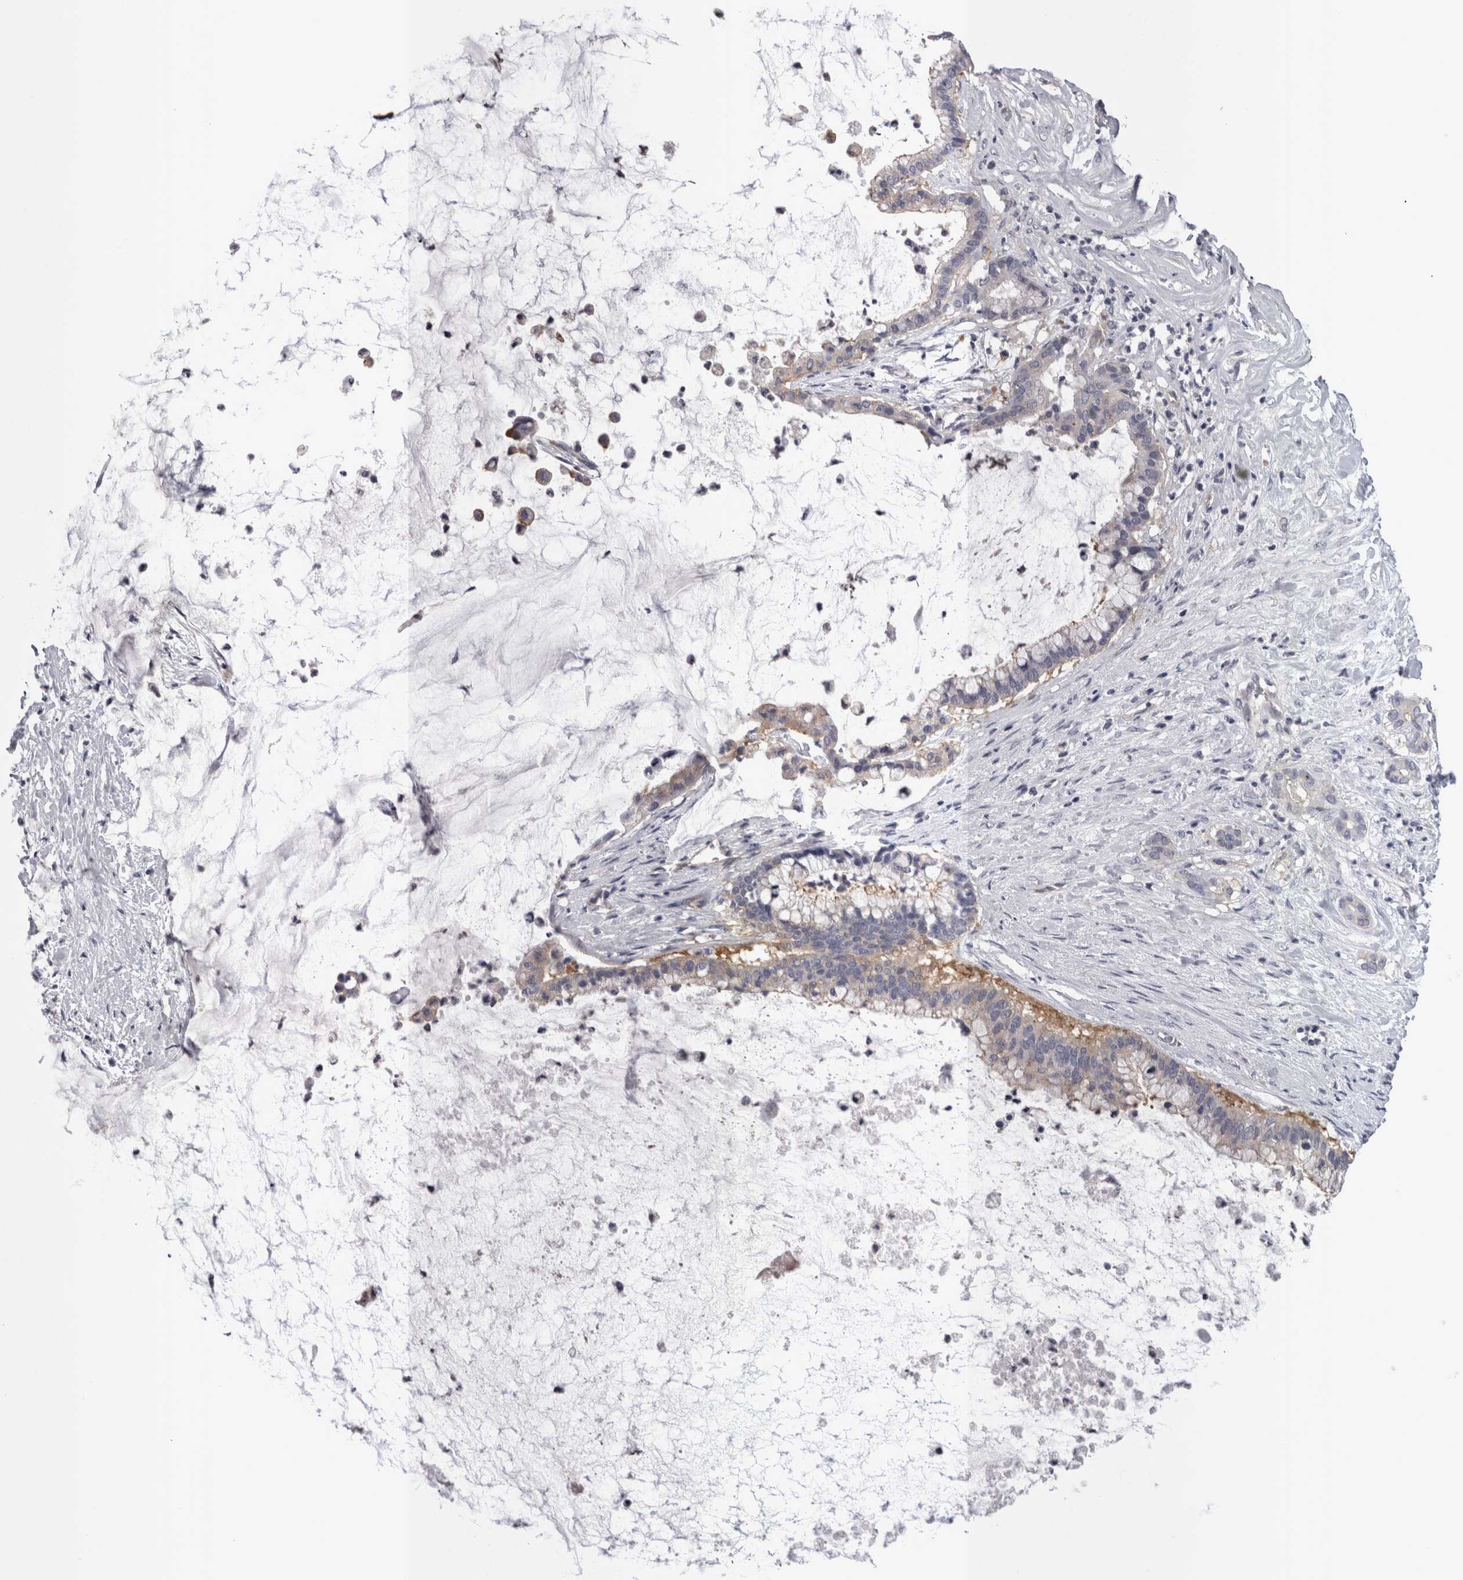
{"staining": {"intensity": "weak", "quantity": "<25%", "location": "cytoplasmic/membranous"}, "tissue": "pancreatic cancer", "cell_type": "Tumor cells", "image_type": "cancer", "snomed": [{"axis": "morphology", "description": "Adenocarcinoma, NOS"}, {"axis": "topography", "description": "Pancreas"}], "caption": "Immunohistochemistry micrograph of neoplastic tissue: pancreatic cancer stained with DAB displays no significant protein expression in tumor cells.", "gene": "LYZL6", "patient": {"sex": "male", "age": 41}}